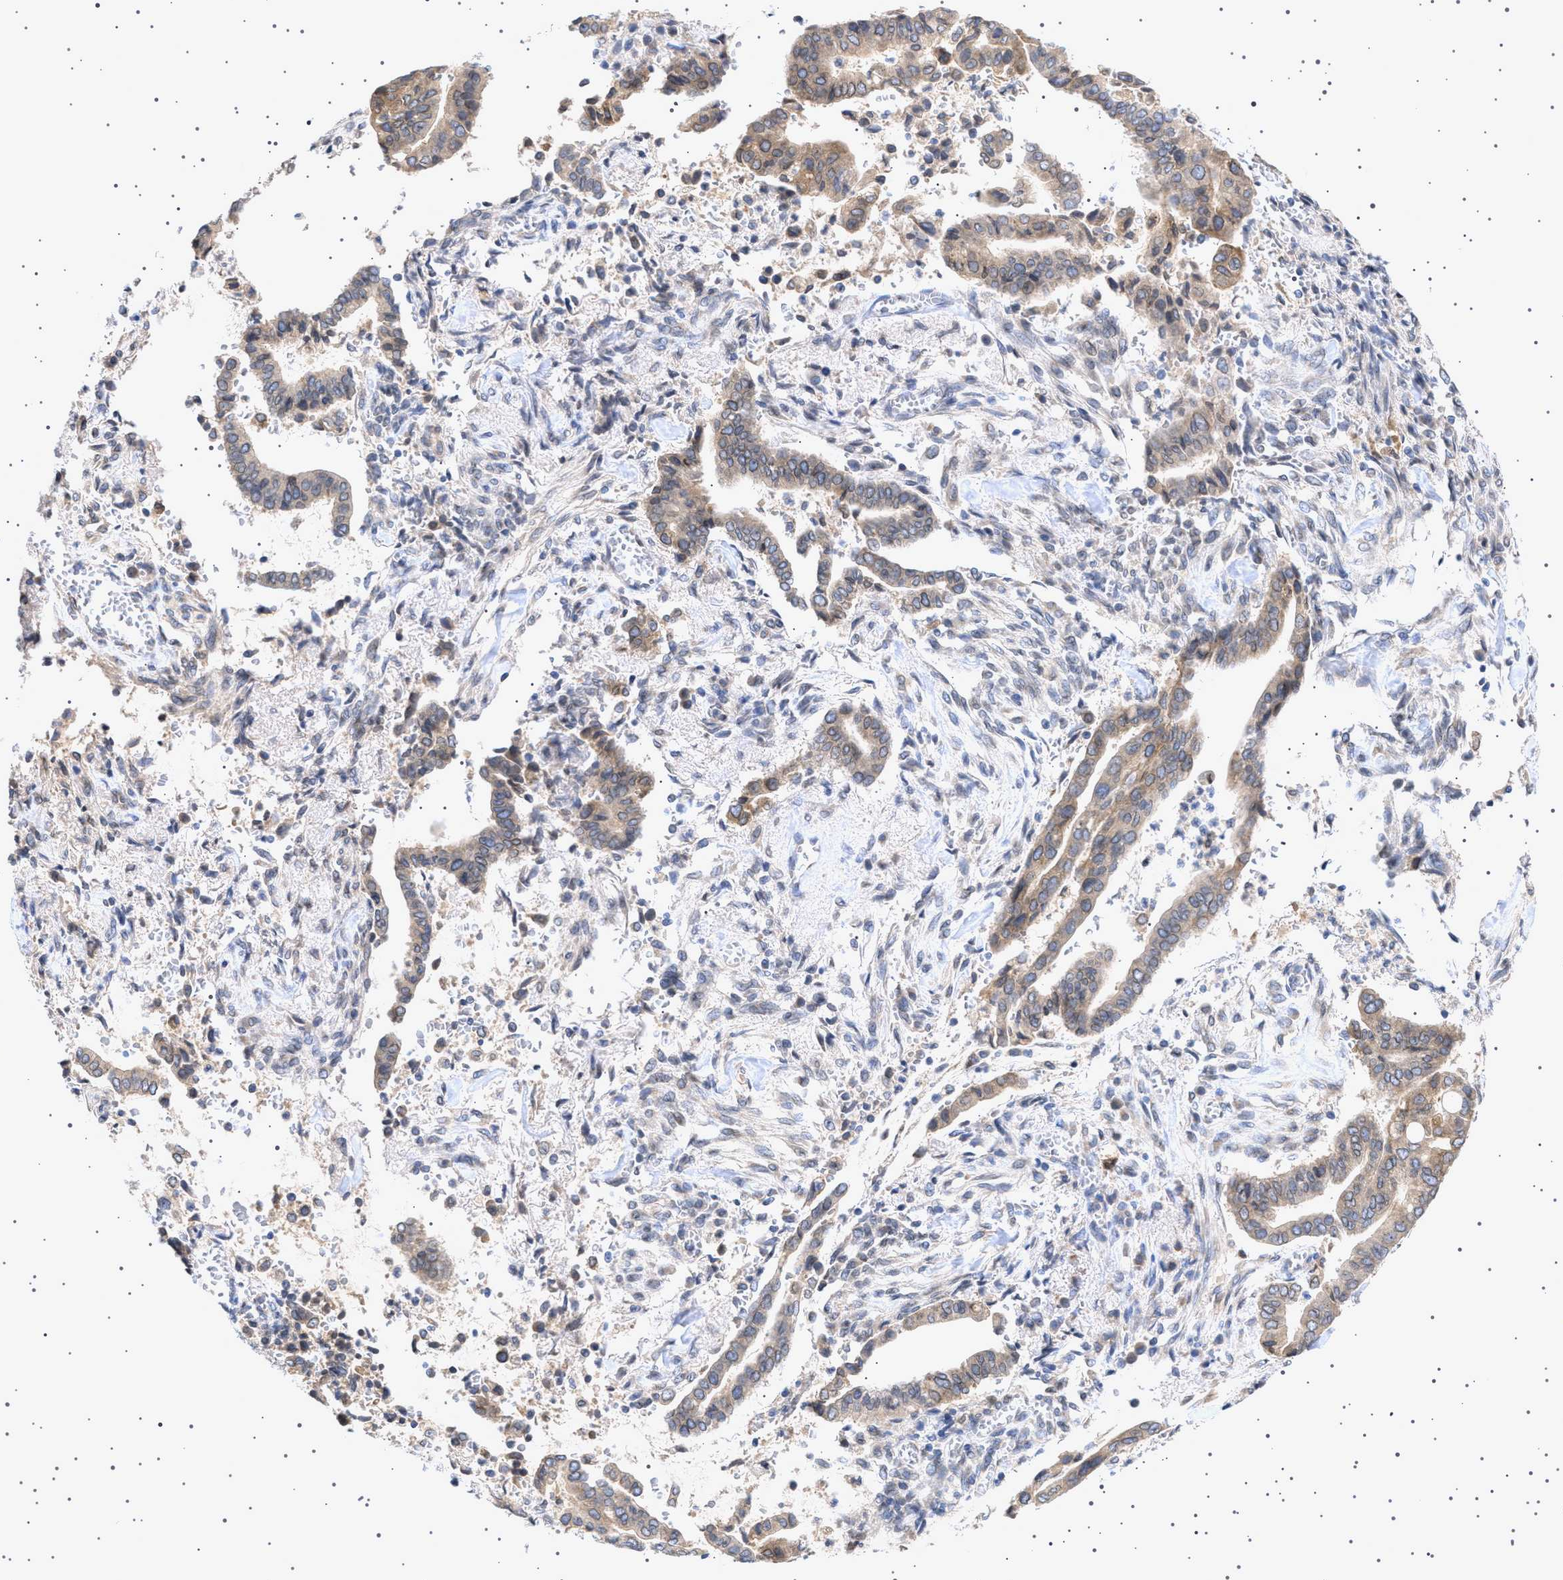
{"staining": {"intensity": "weak", "quantity": "25%-75%", "location": "cytoplasmic/membranous,nuclear"}, "tissue": "cervical cancer", "cell_type": "Tumor cells", "image_type": "cancer", "snomed": [{"axis": "morphology", "description": "Adenocarcinoma, NOS"}, {"axis": "topography", "description": "Cervix"}], "caption": "Protein staining of cervical cancer (adenocarcinoma) tissue demonstrates weak cytoplasmic/membranous and nuclear staining in approximately 25%-75% of tumor cells.", "gene": "NUP93", "patient": {"sex": "female", "age": 44}}